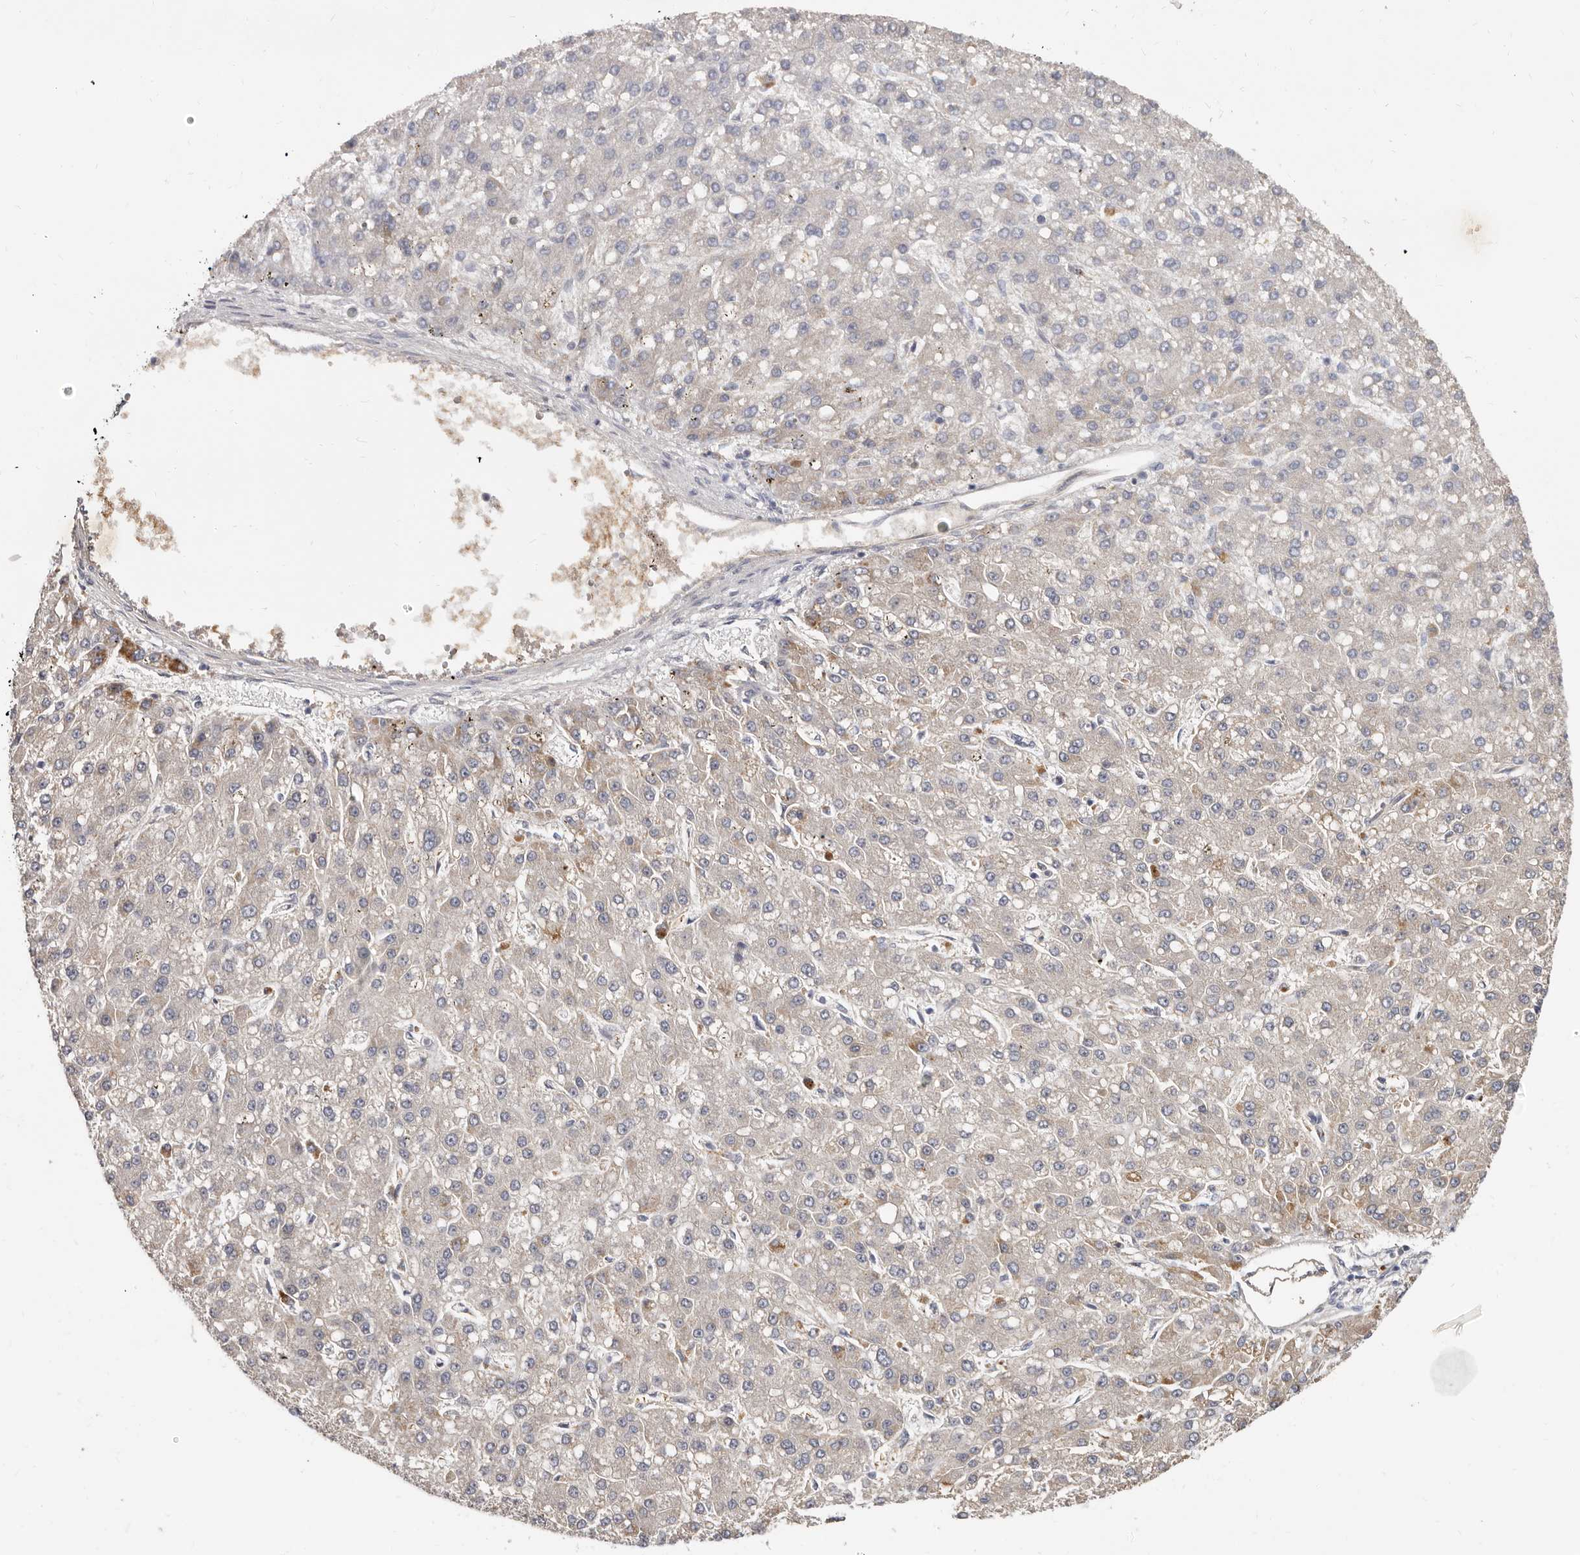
{"staining": {"intensity": "weak", "quantity": "<25%", "location": "cytoplasmic/membranous"}, "tissue": "liver cancer", "cell_type": "Tumor cells", "image_type": "cancer", "snomed": [{"axis": "morphology", "description": "Carcinoma, Hepatocellular, NOS"}, {"axis": "topography", "description": "Liver"}], "caption": "DAB (3,3'-diaminobenzidine) immunohistochemical staining of human hepatocellular carcinoma (liver) shows no significant staining in tumor cells.", "gene": "SPTA1", "patient": {"sex": "male", "age": 67}}